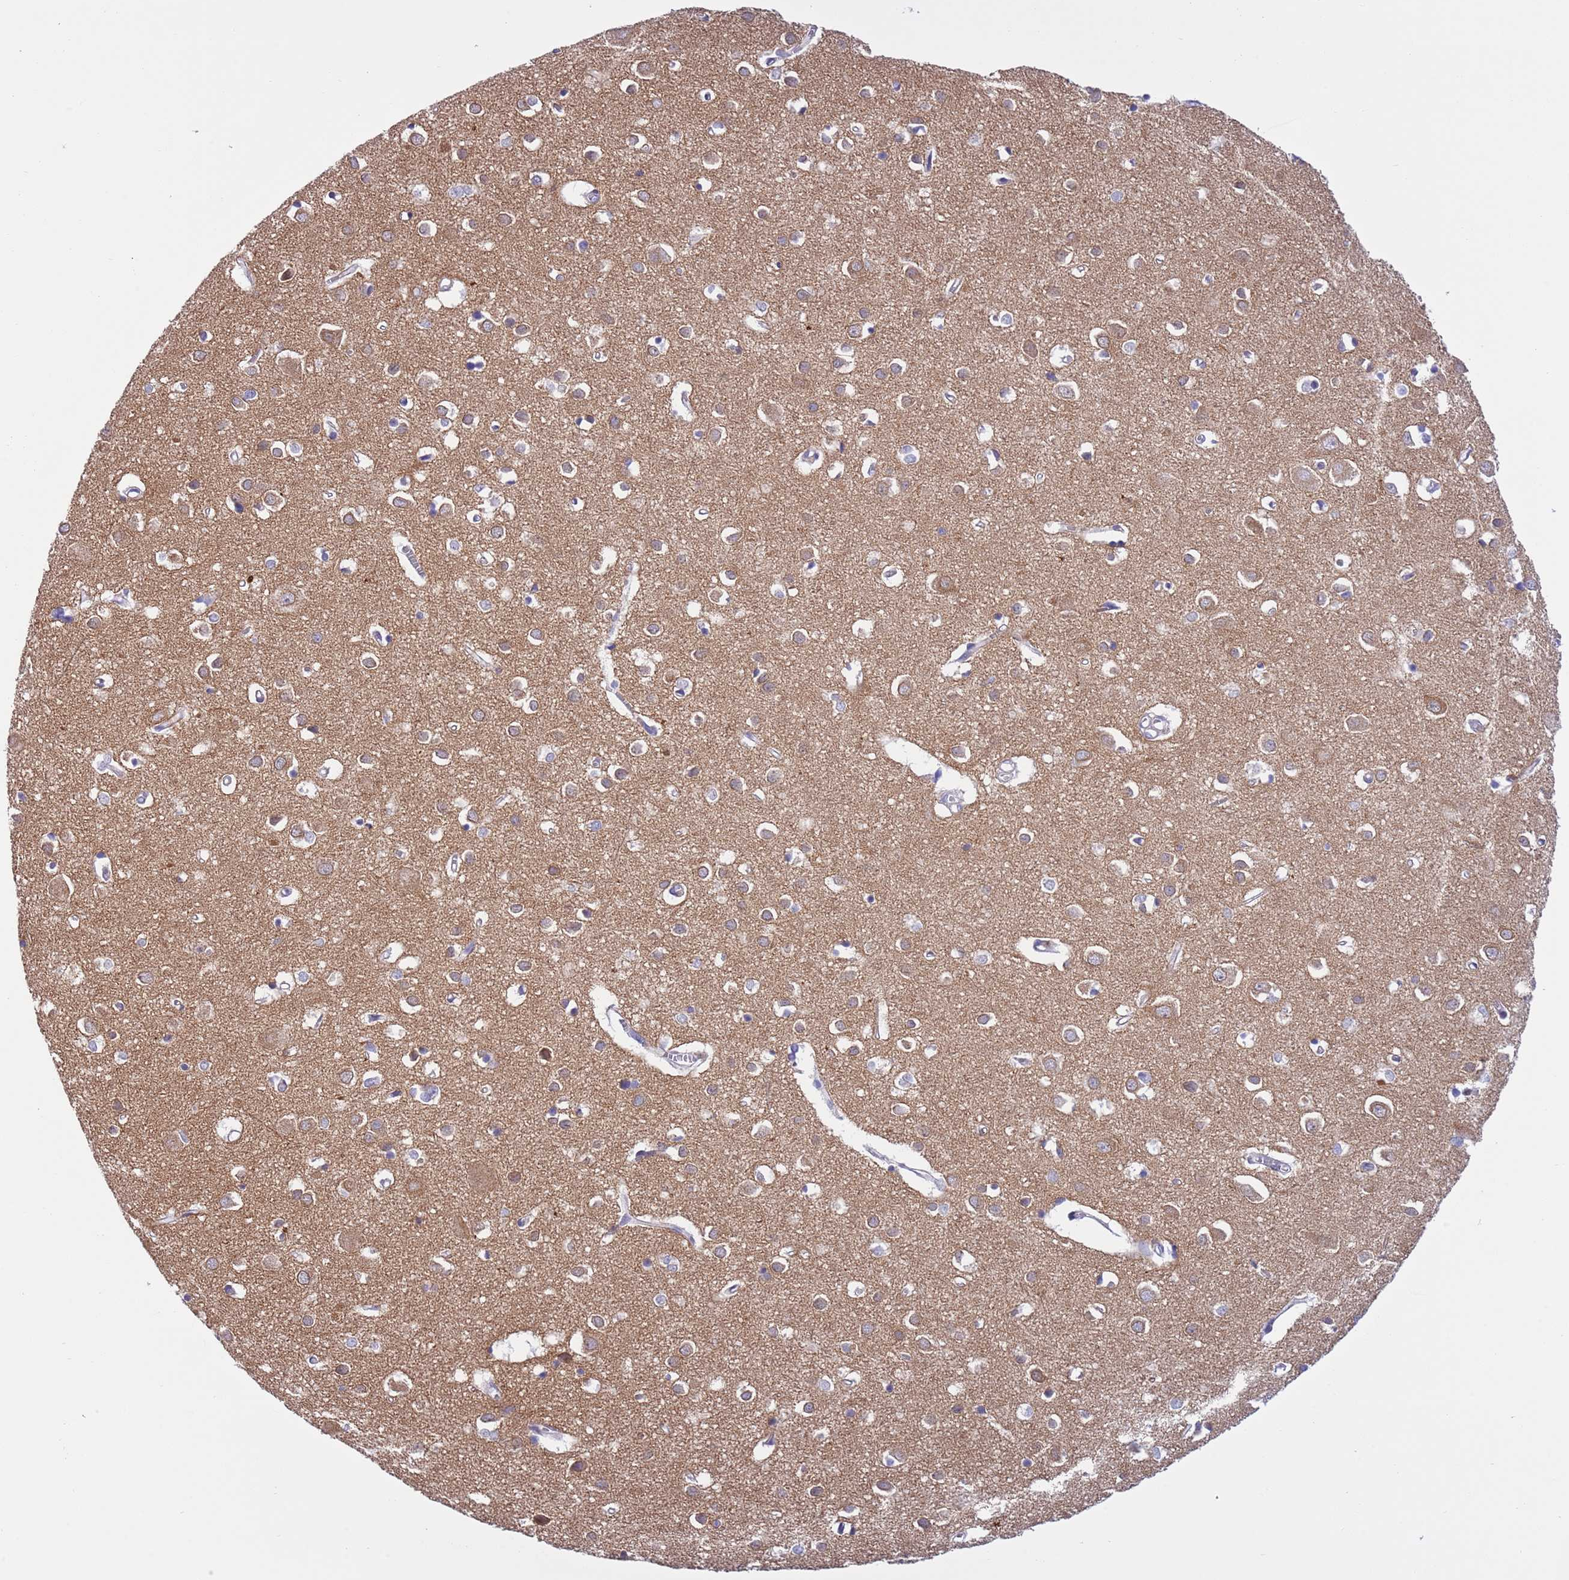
{"staining": {"intensity": "negative", "quantity": "none", "location": "none"}, "tissue": "cerebral cortex", "cell_type": "Endothelial cells", "image_type": "normal", "snomed": [{"axis": "morphology", "description": "Normal tissue, NOS"}, {"axis": "topography", "description": "Cerebral cortex"}], "caption": "IHC of unremarkable cerebral cortex demonstrates no expression in endothelial cells.", "gene": "NET1", "patient": {"sex": "female", "age": 64}}